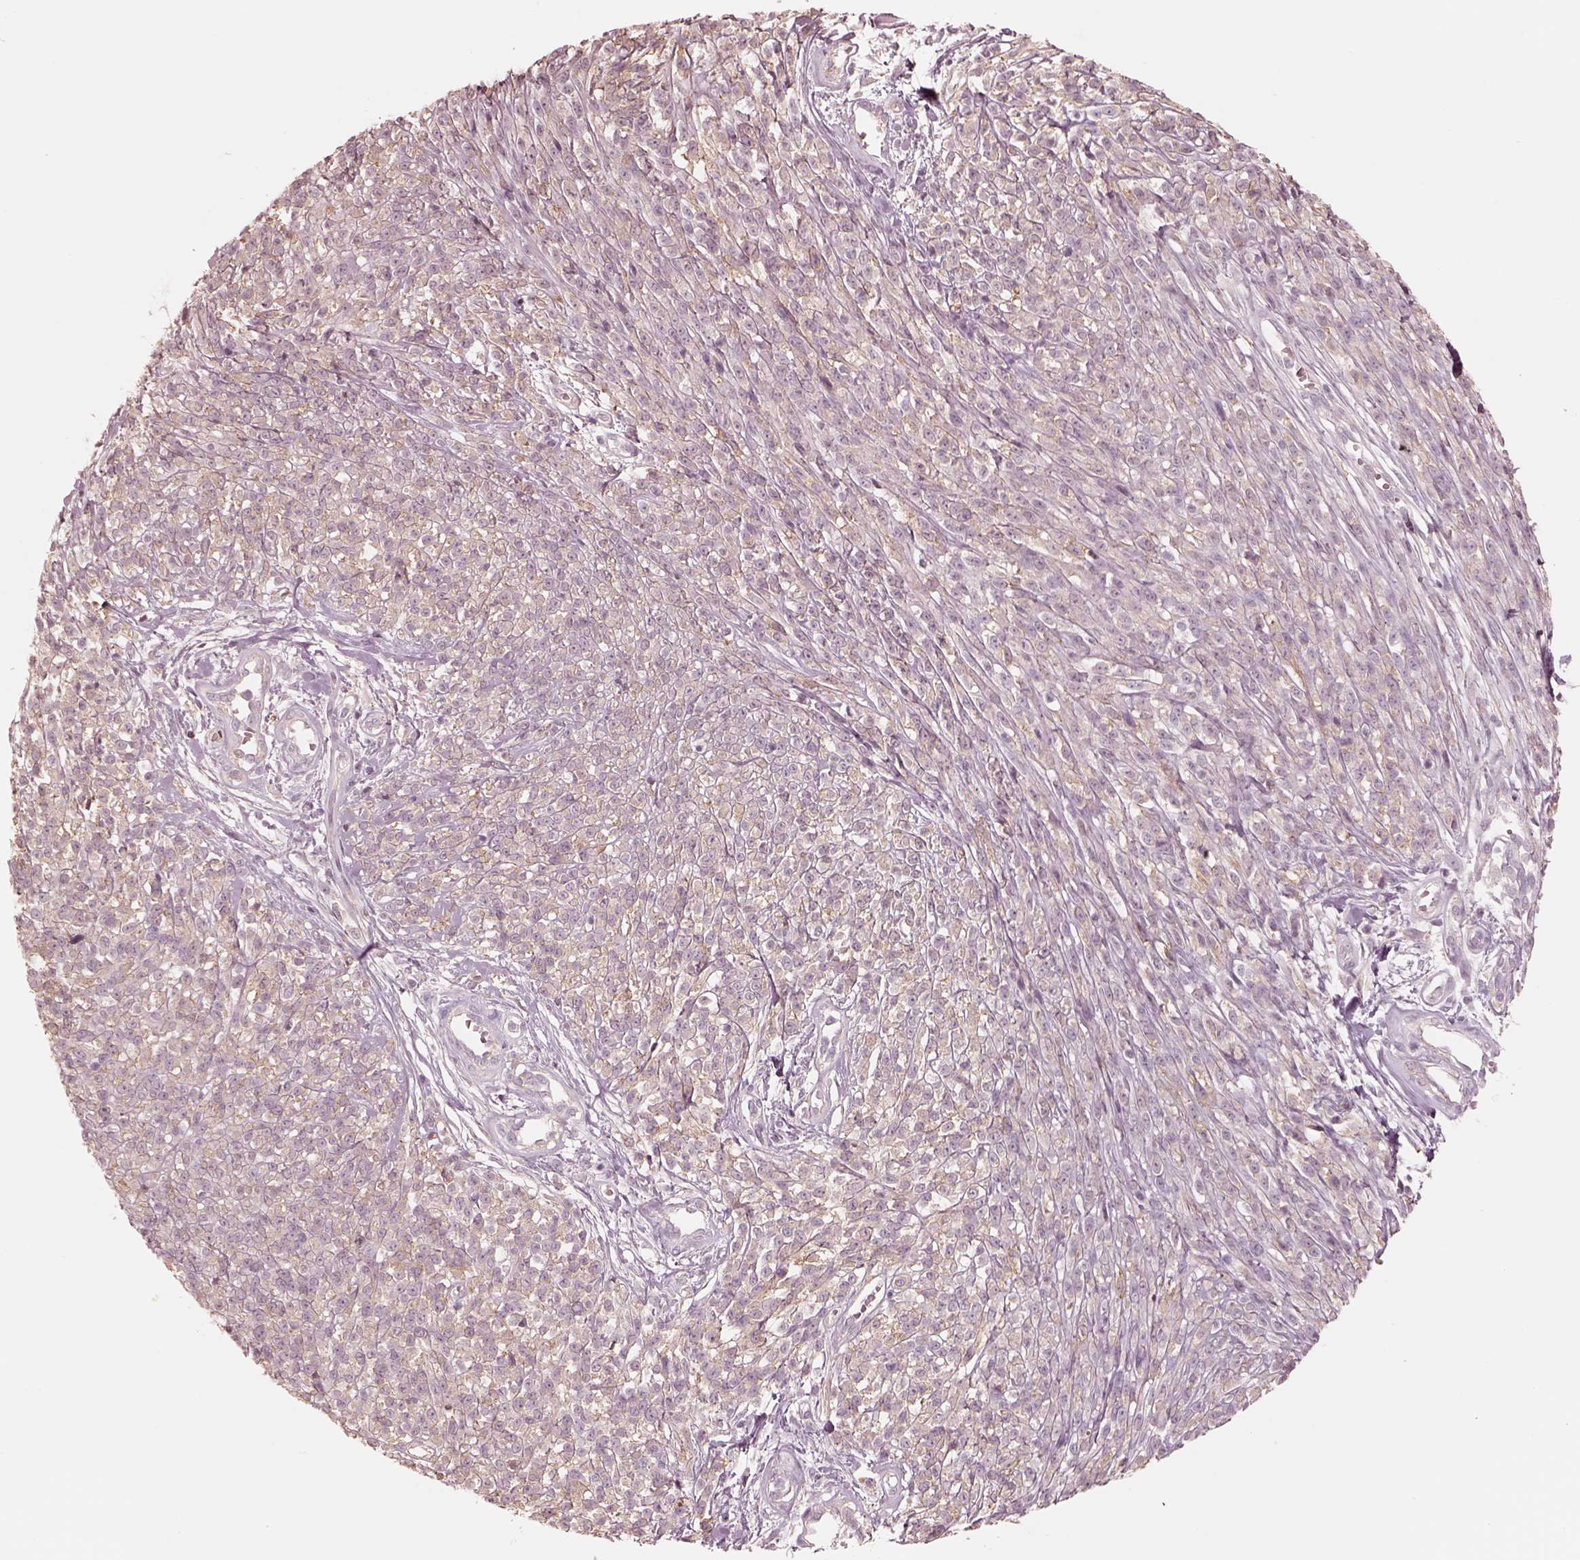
{"staining": {"intensity": "weak", "quantity": ">75%", "location": "cytoplasmic/membranous"}, "tissue": "melanoma", "cell_type": "Tumor cells", "image_type": "cancer", "snomed": [{"axis": "morphology", "description": "Malignant melanoma, NOS"}, {"axis": "topography", "description": "Skin"}, {"axis": "topography", "description": "Skin of trunk"}], "caption": "The micrograph displays staining of malignant melanoma, revealing weak cytoplasmic/membranous protein staining (brown color) within tumor cells.", "gene": "GPRIN1", "patient": {"sex": "male", "age": 74}}